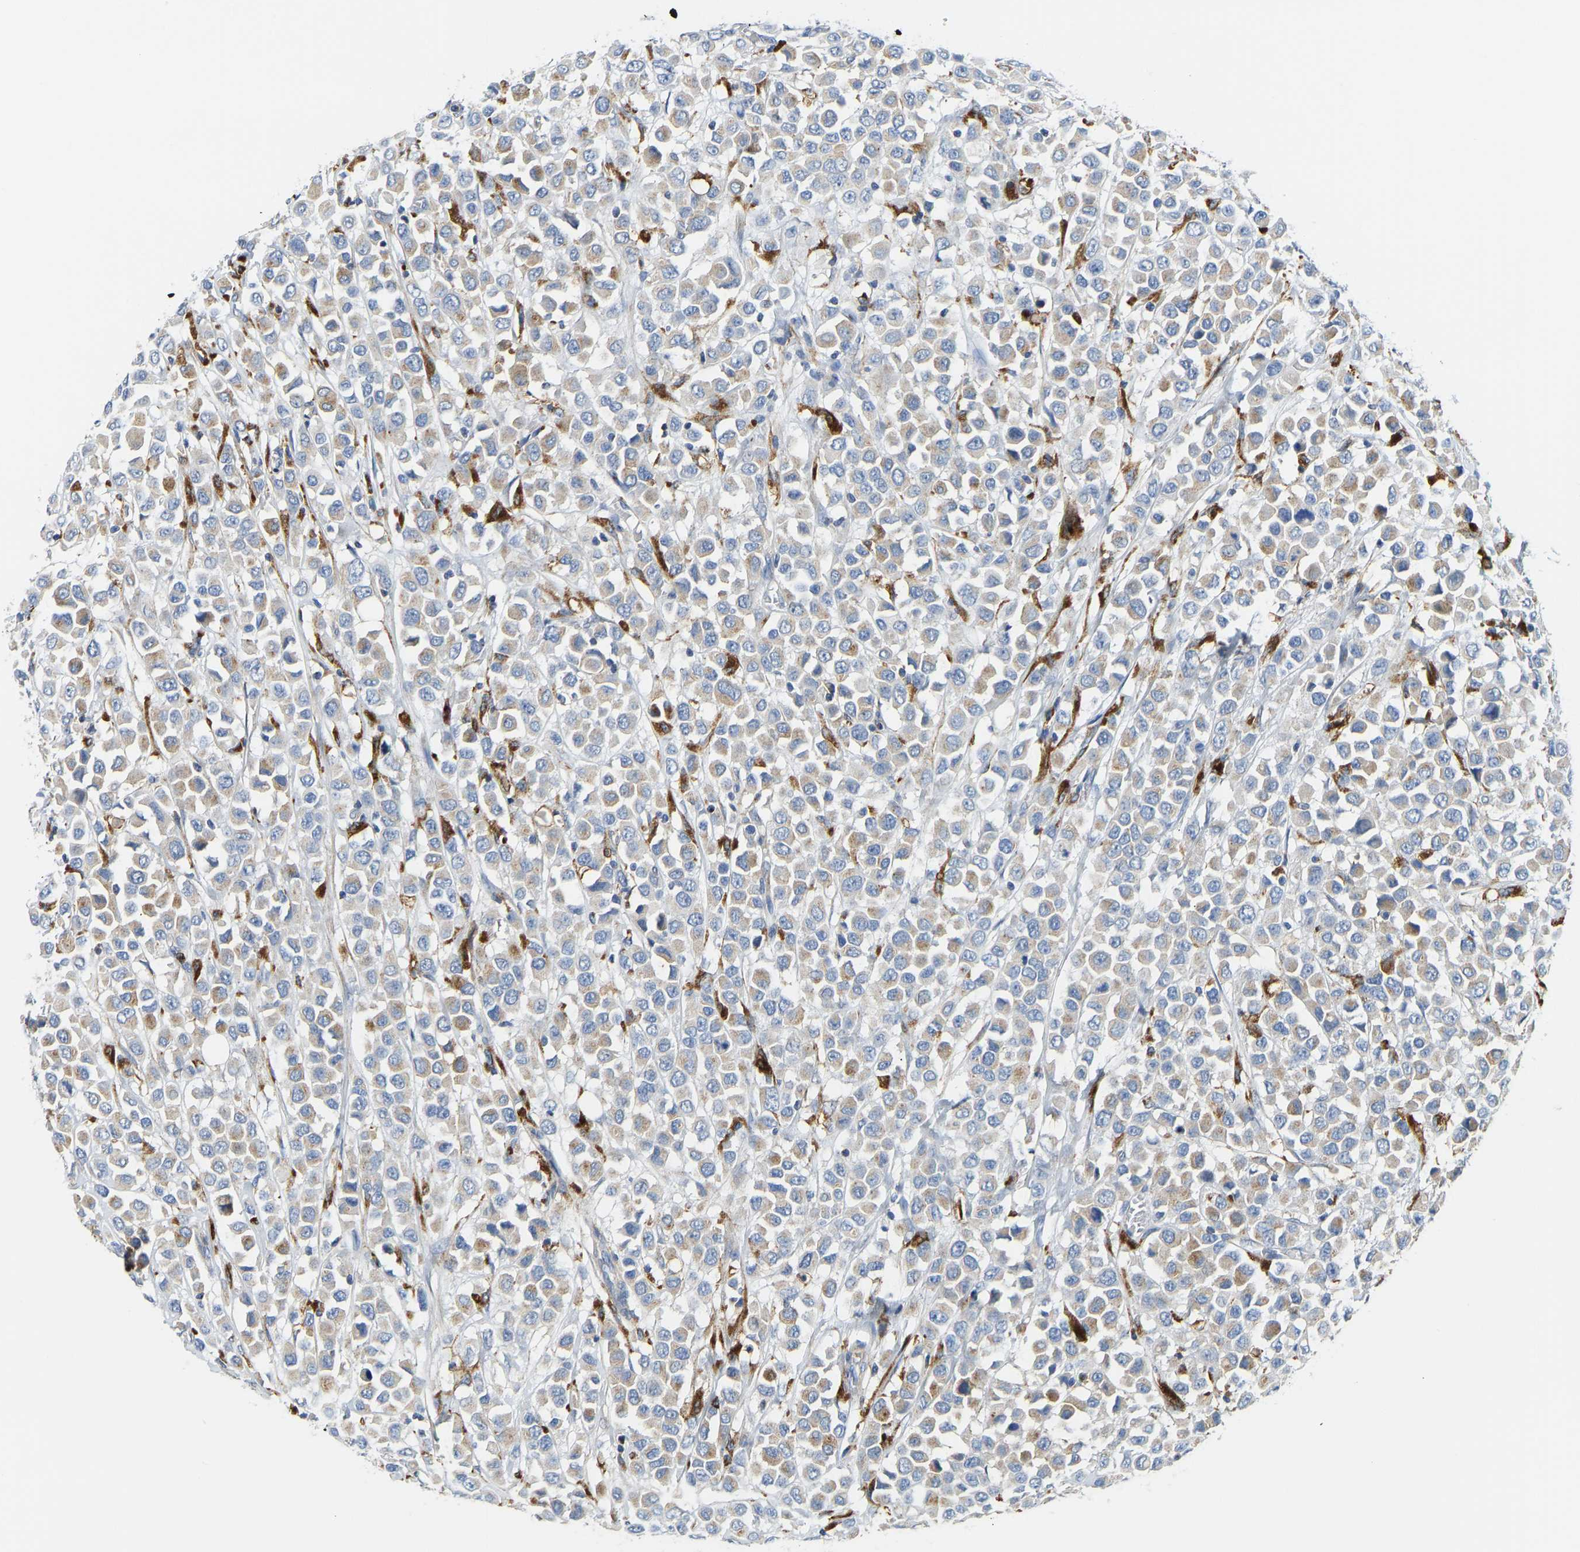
{"staining": {"intensity": "moderate", "quantity": "25%-75%", "location": "cytoplasmic/membranous"}, "tissue": "breast cancer", "cell_type": "Tumor cells", "image_type": "cancer", "snomed": [{"axis": "morphology", "description": "Duct carcinoma"}, {"axis": "topography", "description": "Breast"}], "caption": "Tumor cells show medium levels of moderate cytoplasmic/membranous positivity in about 25%-75% of cells in breast cancer (invasive ductal carcinoma).", "gene": "ATP6V1E1", "patient": {"sex": "female", "age": 61}}